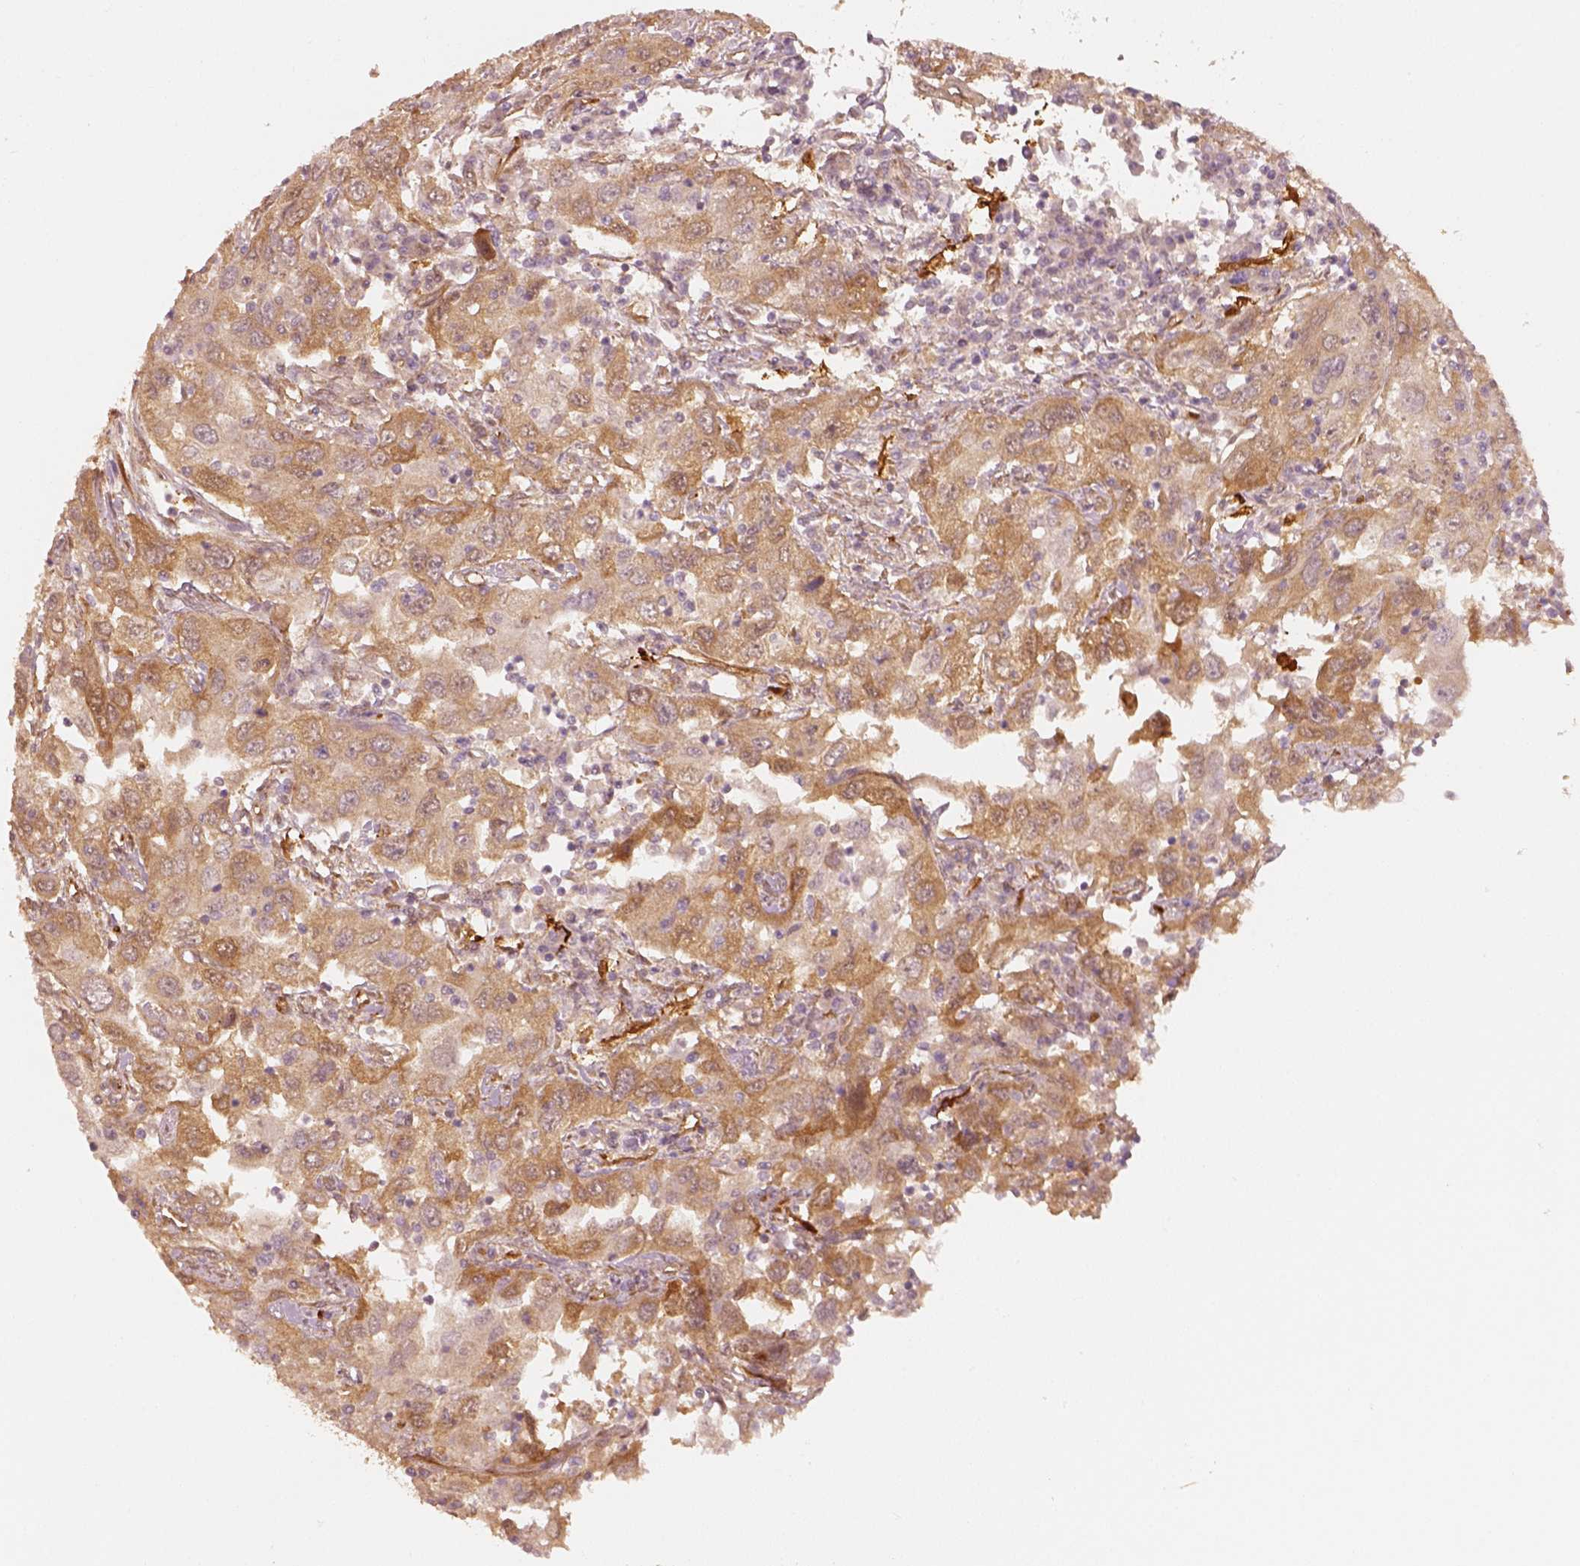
{"staining": {"intensity": "moderate", "quantity": ">75%", "location": "cytoplasmic/membranous"}, "tissue": "urothelial cancer", "cell_type": "Tumor cells", "image_type": "cancer", "snomed": [{"axis": "morphology", "description": "Urothelial carcinoma, High grade"}, {"axis": "topography", "description": "Urinary bladder"}], "caption": "Moderate cytoplasmic/membranous protein positivity is identified in about >75% of tumor cells in high-grade urothelial carcinoma. (DAB (3,3'-diaminobenzidine) IHC, brown staining for protein, blue staining for nuclei).", "gene": "FSCN1", "patient": {"sex": "male", "age": 76}}